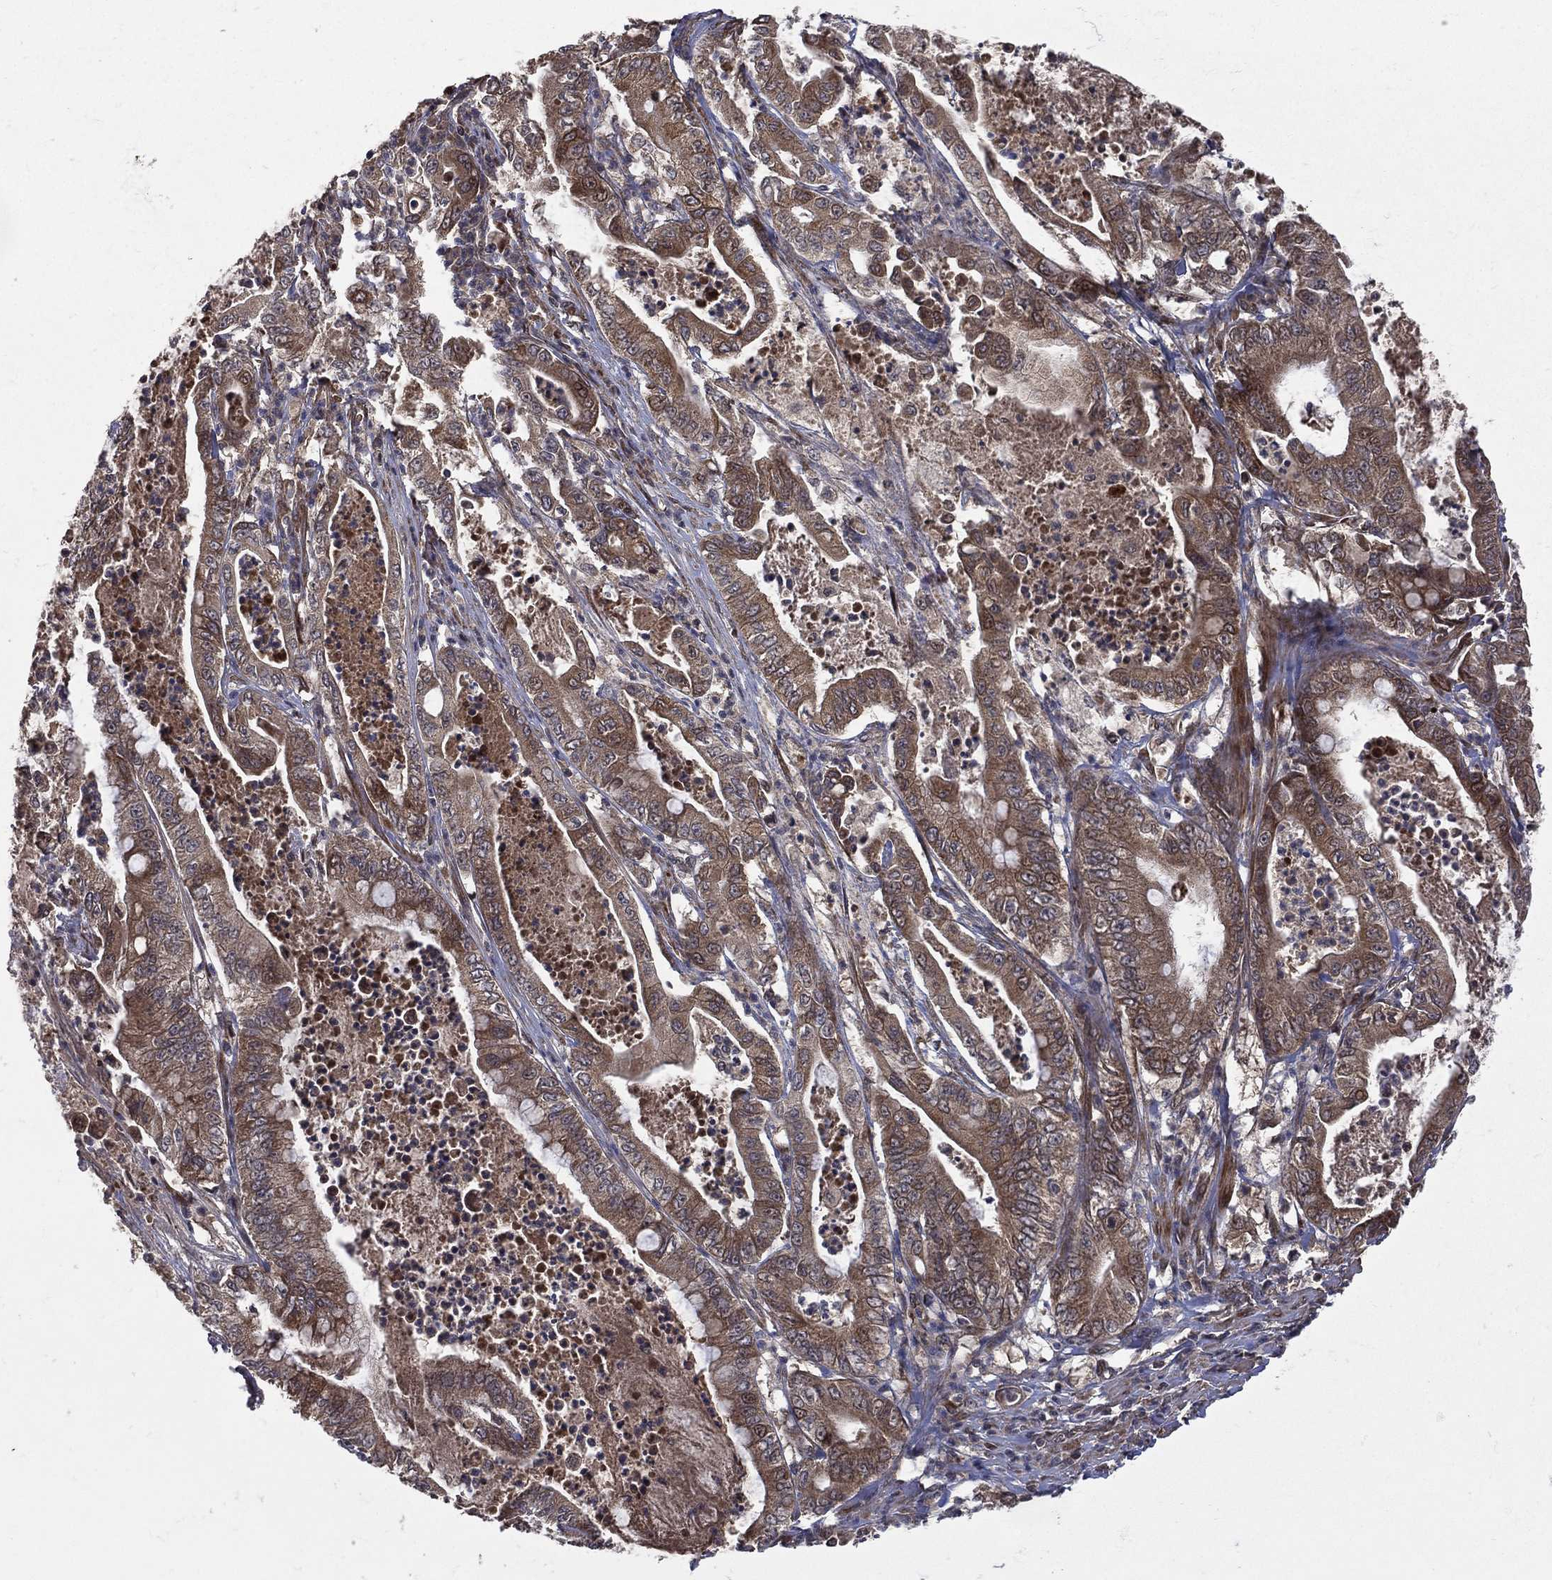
{"staining": {"intensity": "strong", "quantity": "25%-75%", "location": "cytoplasmic/membranous"}, "tissue": "pancreatic cancer", "cell_type": "Tumor cells", "image_type": "cancer", "snomed": [{"axis": "morphology", "description": "Adenocarcinoma, NOS"}, {"axis": "topography", "description": "Pancreas"}], "caption": "A brown stain shows strong cytoplasmic/membranous staining of a protein in pancreatic cancer tumor cells.", "gene": "RAB11FIP4", "patient": {"sex": "male", "age": 71}}